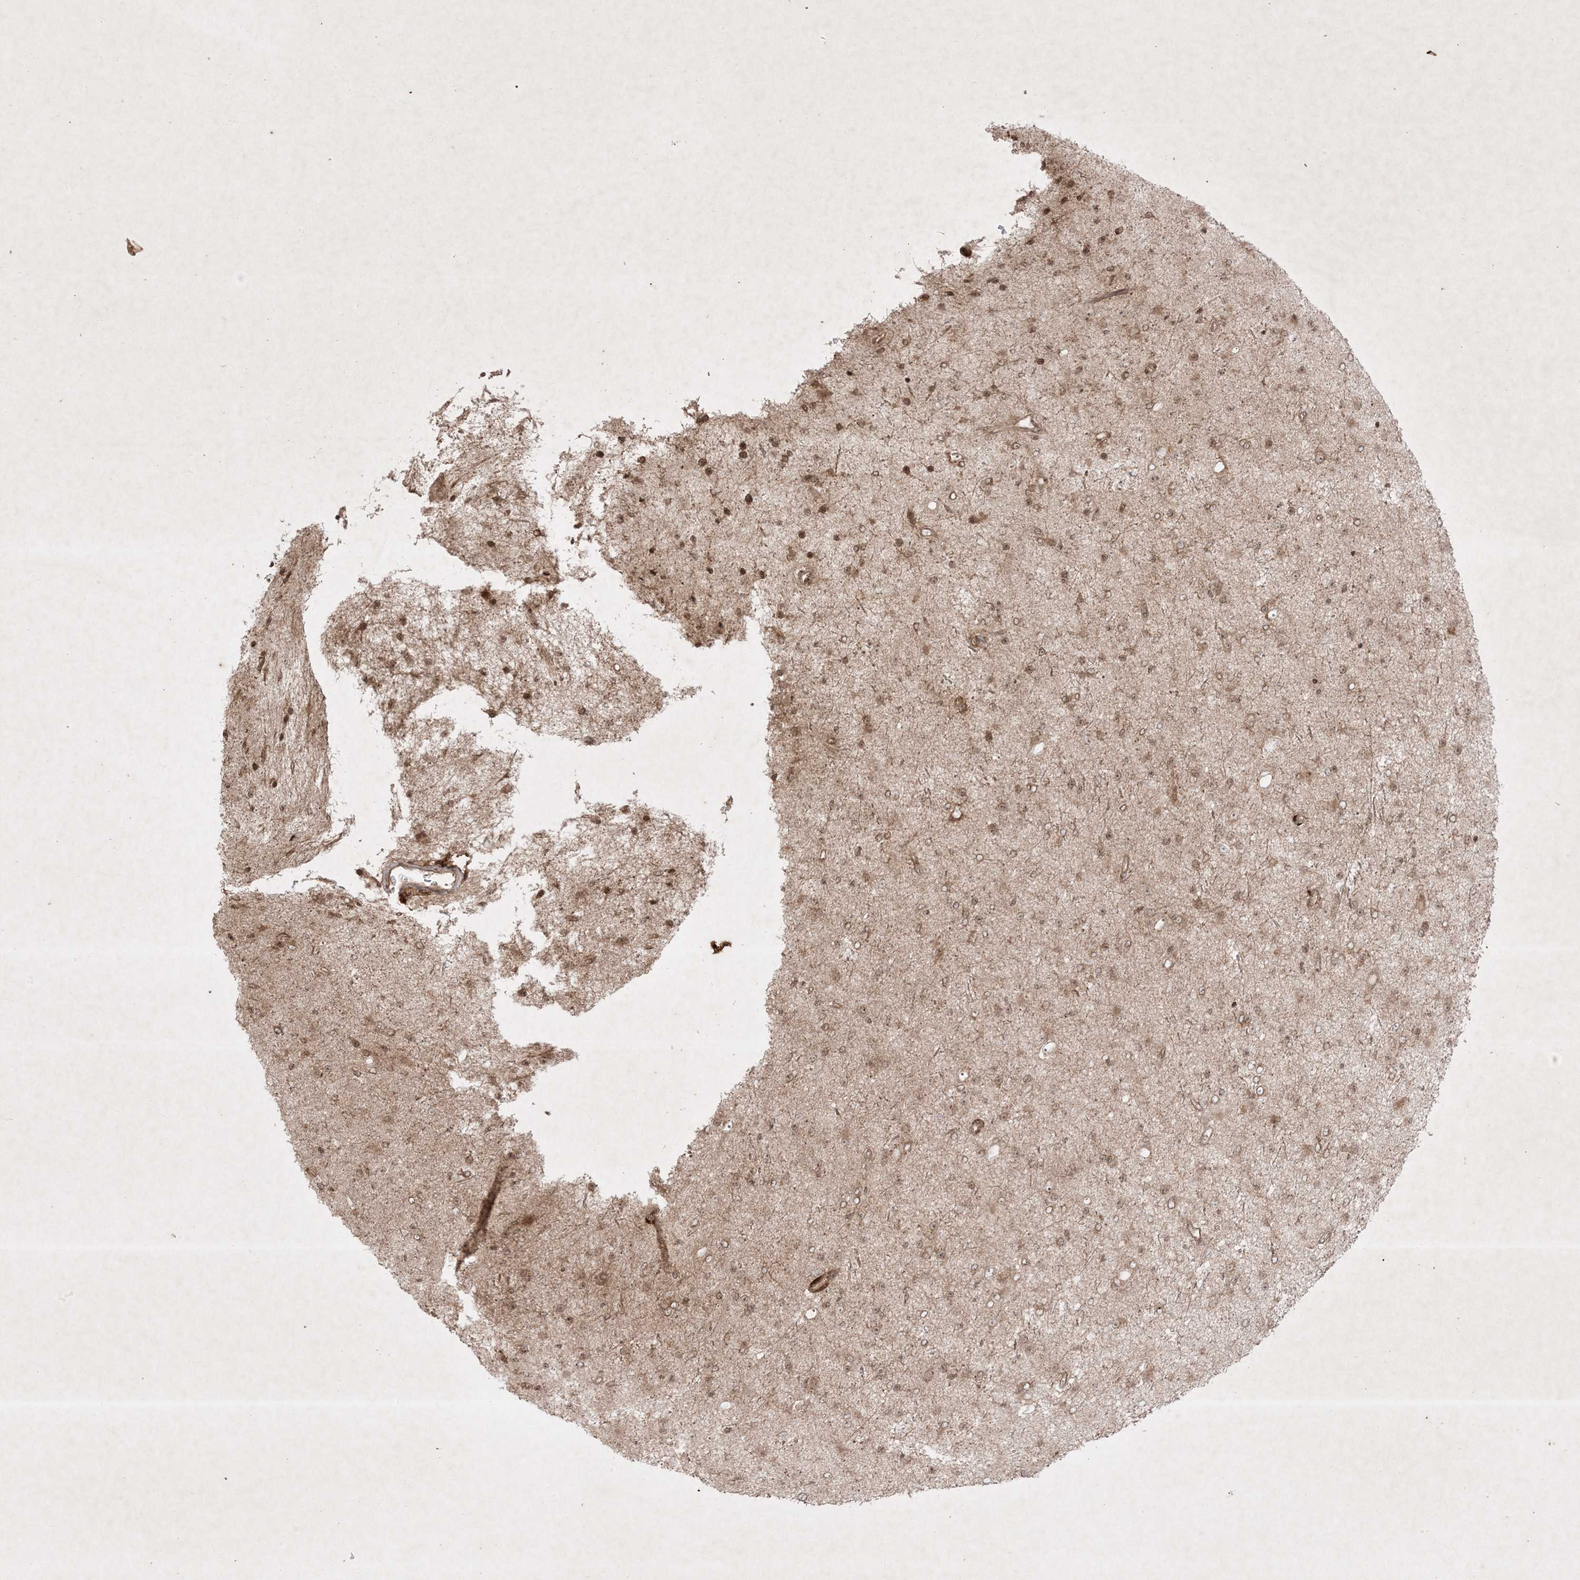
{"staining": {"intensity": "weak", "quantity": ">75%", "location": "cytoplasmic/membranous"}, "tissue": "glioma", "cell_type": "Tumor cells", "image_type": "cancer", "snomed": [{"axis": "morphology", "description": "Glioma, malignant, Low grade"}, {"axis": "topography", "description": "Cerebral cortex"}], "caption": "Tumor cells demonstrate weak cytoplasmic/membranous positivity in approximately >75% of cells in glioma.", "gene": "PTK6", "patient": {"sex": "female", "age": 39}}